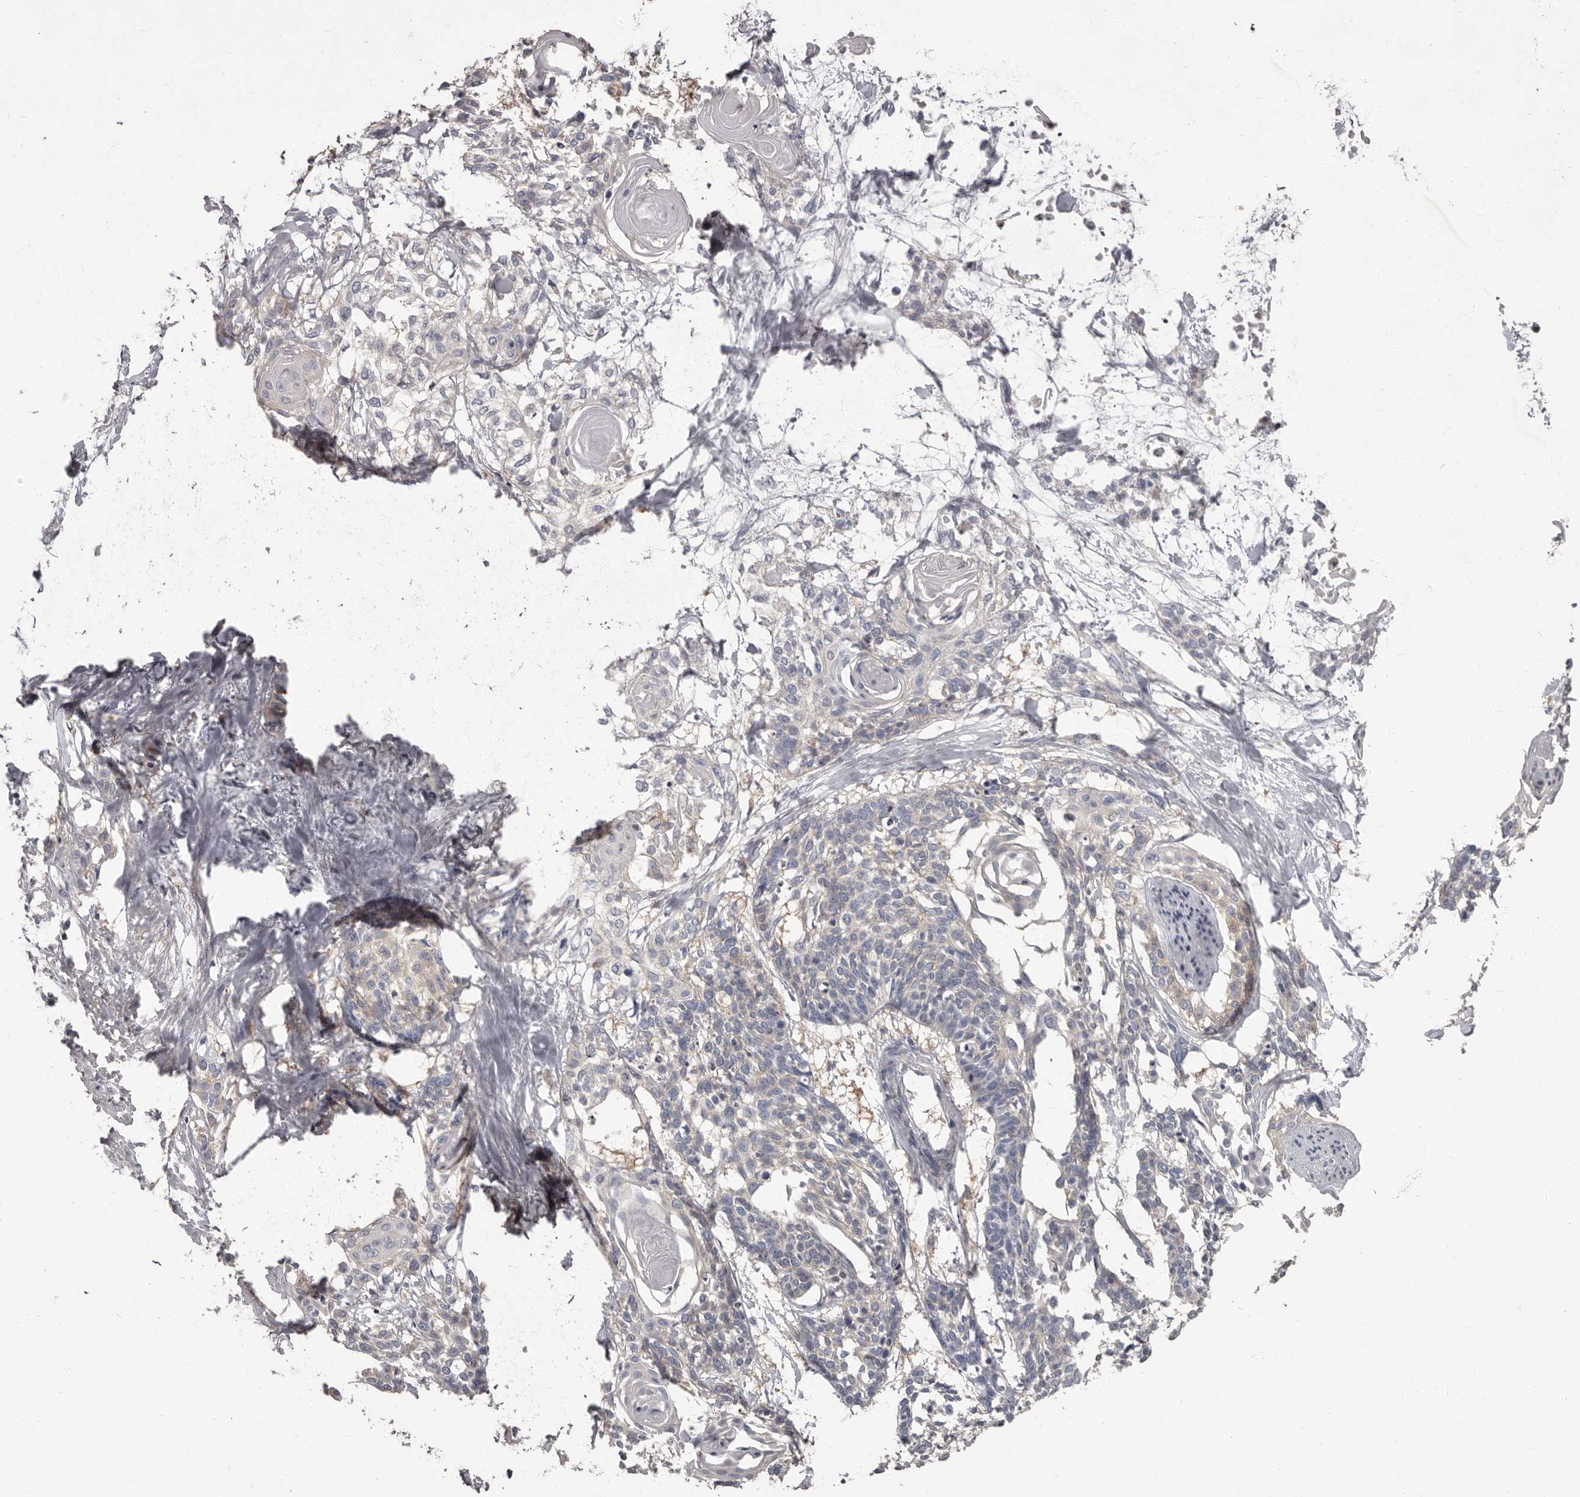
{"staining": {"intensity": "weak", "quantity": "<25%", "location": "cytoplasmic/membranous"}, "tissue": "cervical cancer", "cell_type": "Tumor cells", "image_type": "cancer", "snomed": [{"axis": "morphology", "description": "Squamous cell carcinoma, NOS"}, {"axis": "topography", "description": "Cervix"}], "caption": "Cervical cancer (squamous cell carcinoma) stained for a protein using IHC shows no staining tumor cells.", "gene": "APEH", "patient": {"sex": "female", "age": 57}}